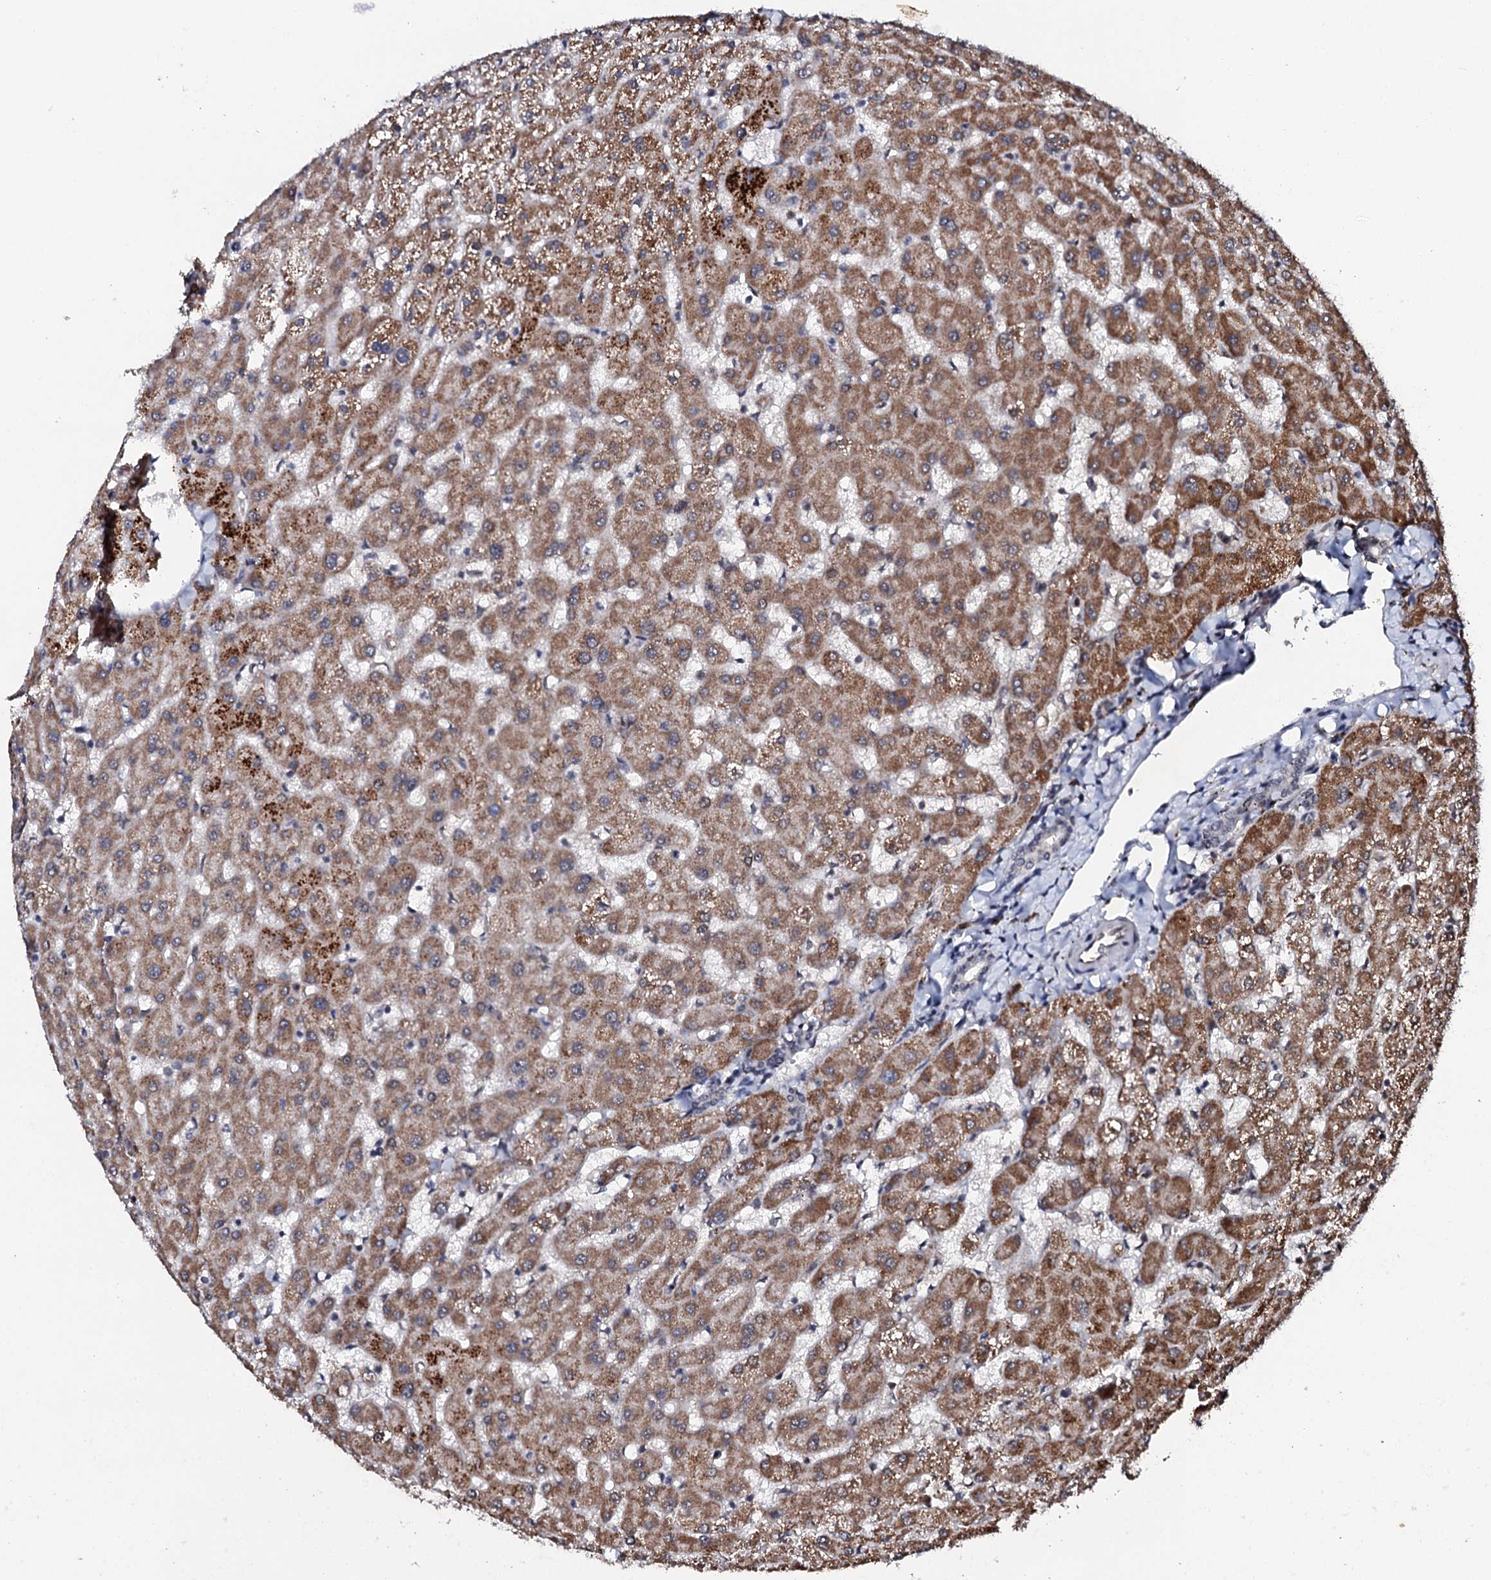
{"staining": {"intensity": "negative", "quantity": "none", "location": "none"}, "tissue": "liver", "cell_type": "Cholangiocytes", "image_type": "normal", "snomed": [{"axis": "morphology", "description": "Normal tissue, NOS"}, {"axis": "topography", "description": "Liver"}], "caption": "The image displays no staining of cholangiocytes in normal liver. (DAB (3,3'-diaminobenzidine) IHC with hematoxylin counter stain).", "gene": "FAM111A", "patient": {"sex": "female", "age": 63}}